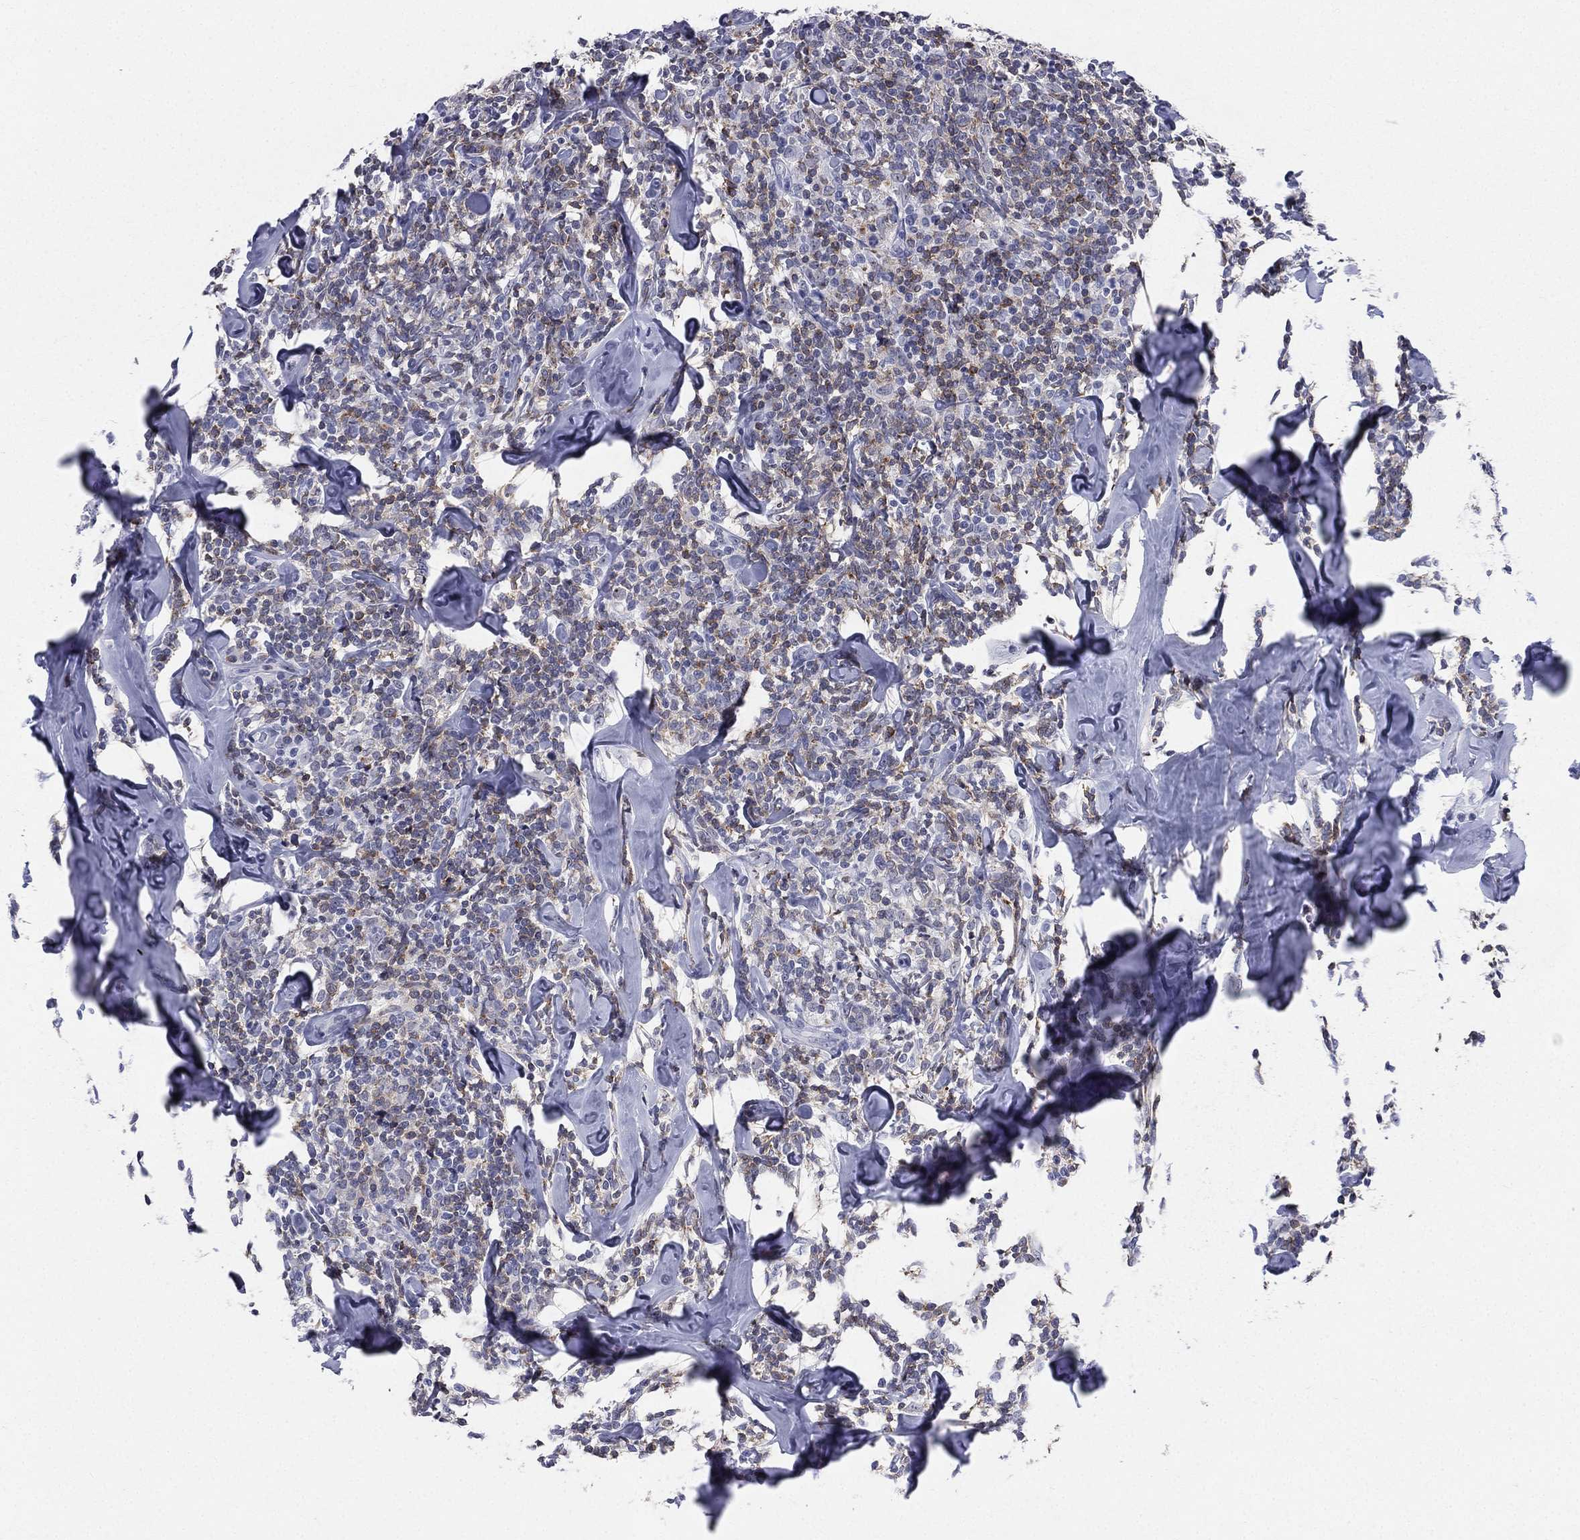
{"staining": {"intensity": "weak", "quantity": "25%-75%", "location": "cytoplasmic/membranous"}, "tissue": "lymphoma", "cell_type": "Tumor cells", "image_type": "cancer", "snomed": [{"axis": "morphology", "description": "Malignant lymphoma, non-Hodgkin's type, Low grade"}, {"axis": "topography", "description": "Lymph node"}], "caption": "Immunohistochemistry (IHC) (DAB (3,3'-diaminobenzidine)) staining of human malignant lymphoma, non-Hodgkin's type (low-grade) demonstrates weak cytoplasmic/membranous protein positivity in approximately 25%-75% of tumor cells.", "gene": "CD22", "patient": {"sex": "female", "age": 56}}